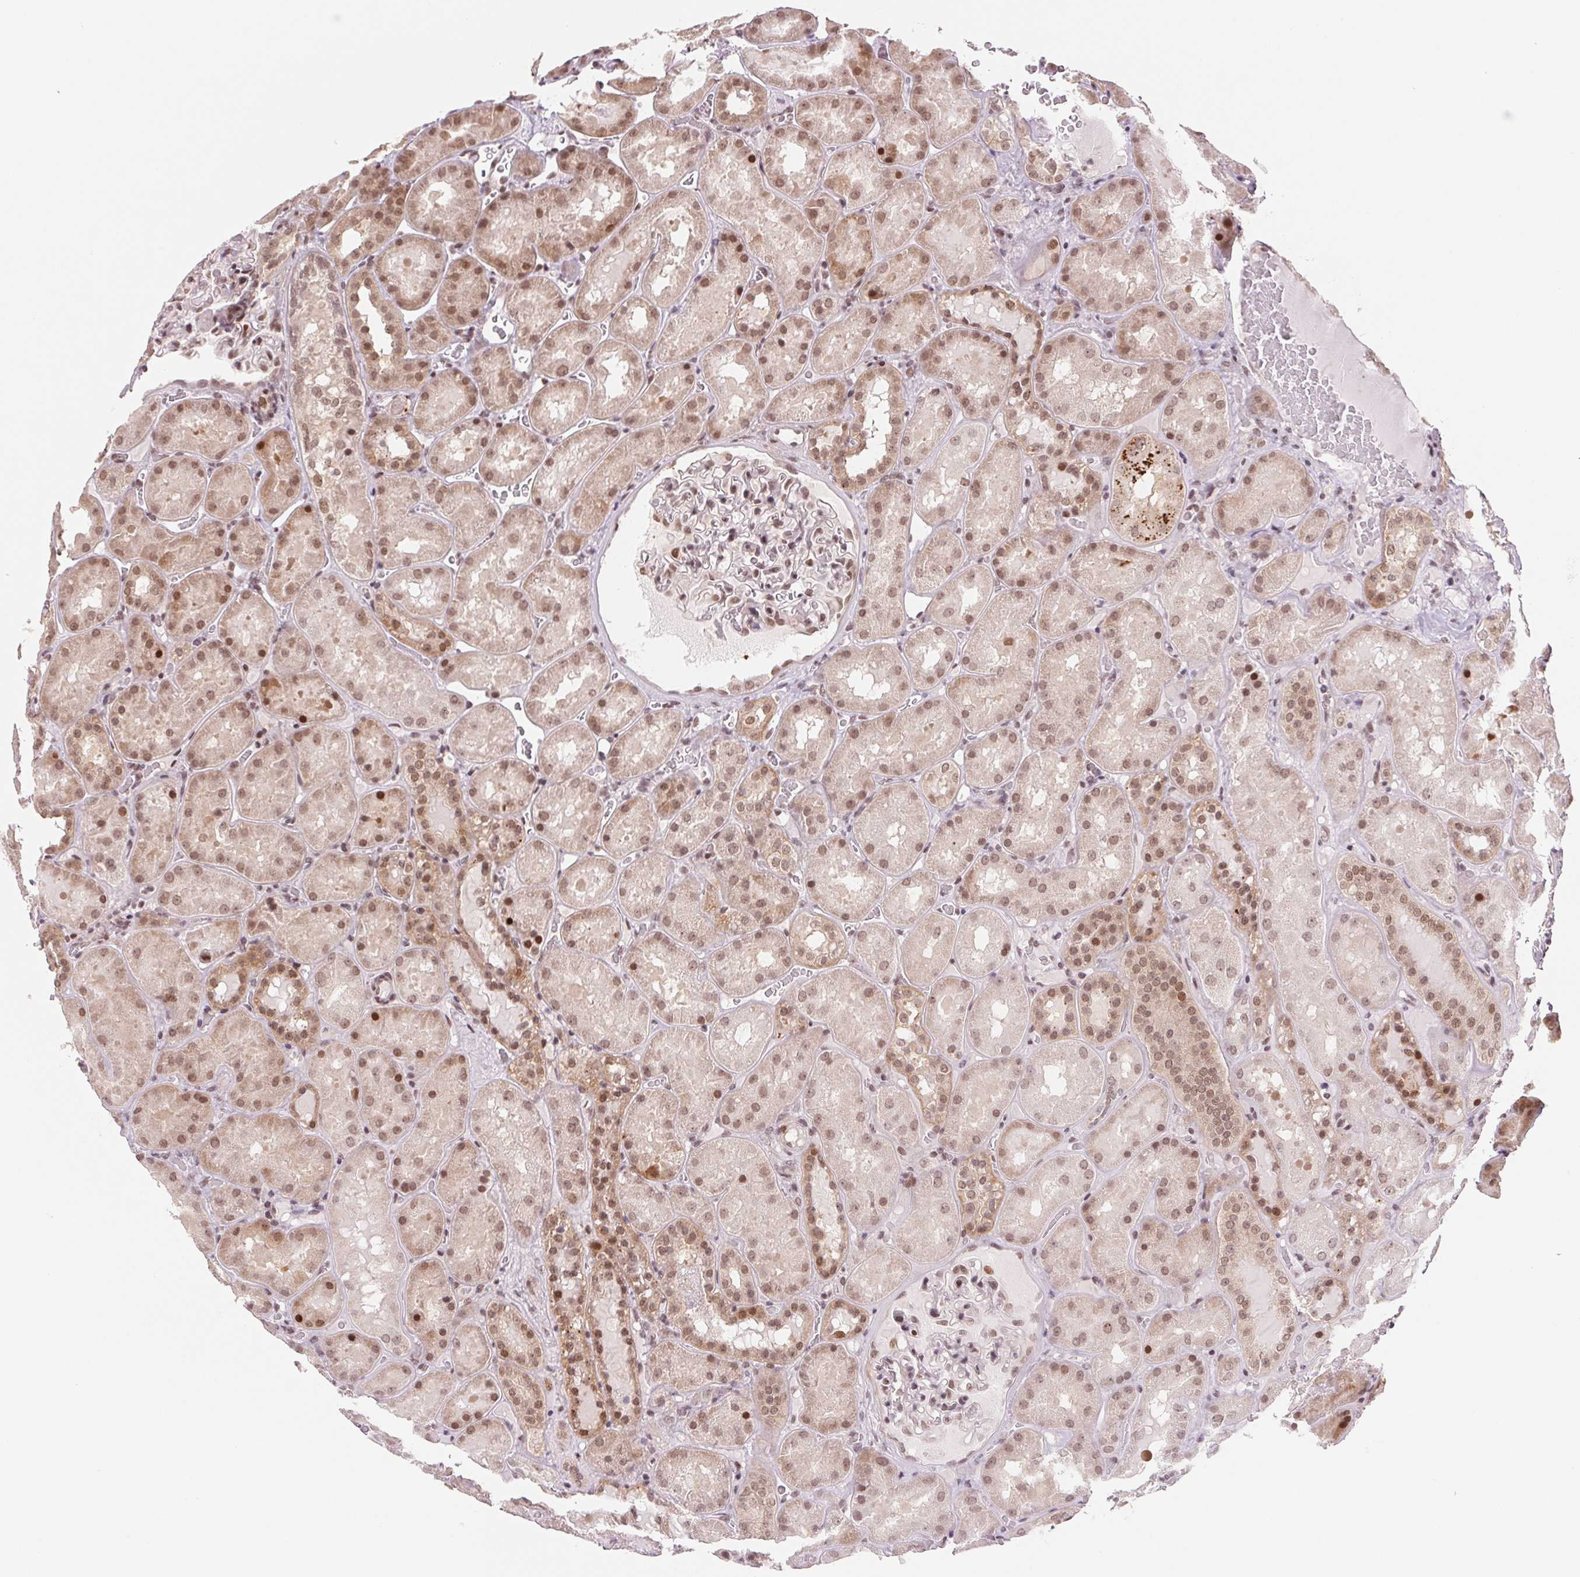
{"staining": {"intensity": "moderate", "quantity": "<25%", "location": "nuclear"}, "tissue": "kidney", "cell_type": "Cells in glomeruli", "image_type": "normal", "snomed": [{"axis": "morphology", "description": "Normal tissue, NOS"}, {"axis": "topography", "description": "Kidney"}], "caption": "Human kidney stained with a brown dye shows moderate nuclear positive positivity in approximately <25% of cells in glomeruli.", "gene": "DNAJB6", "patient": {"sex": "male", "age": 73}}